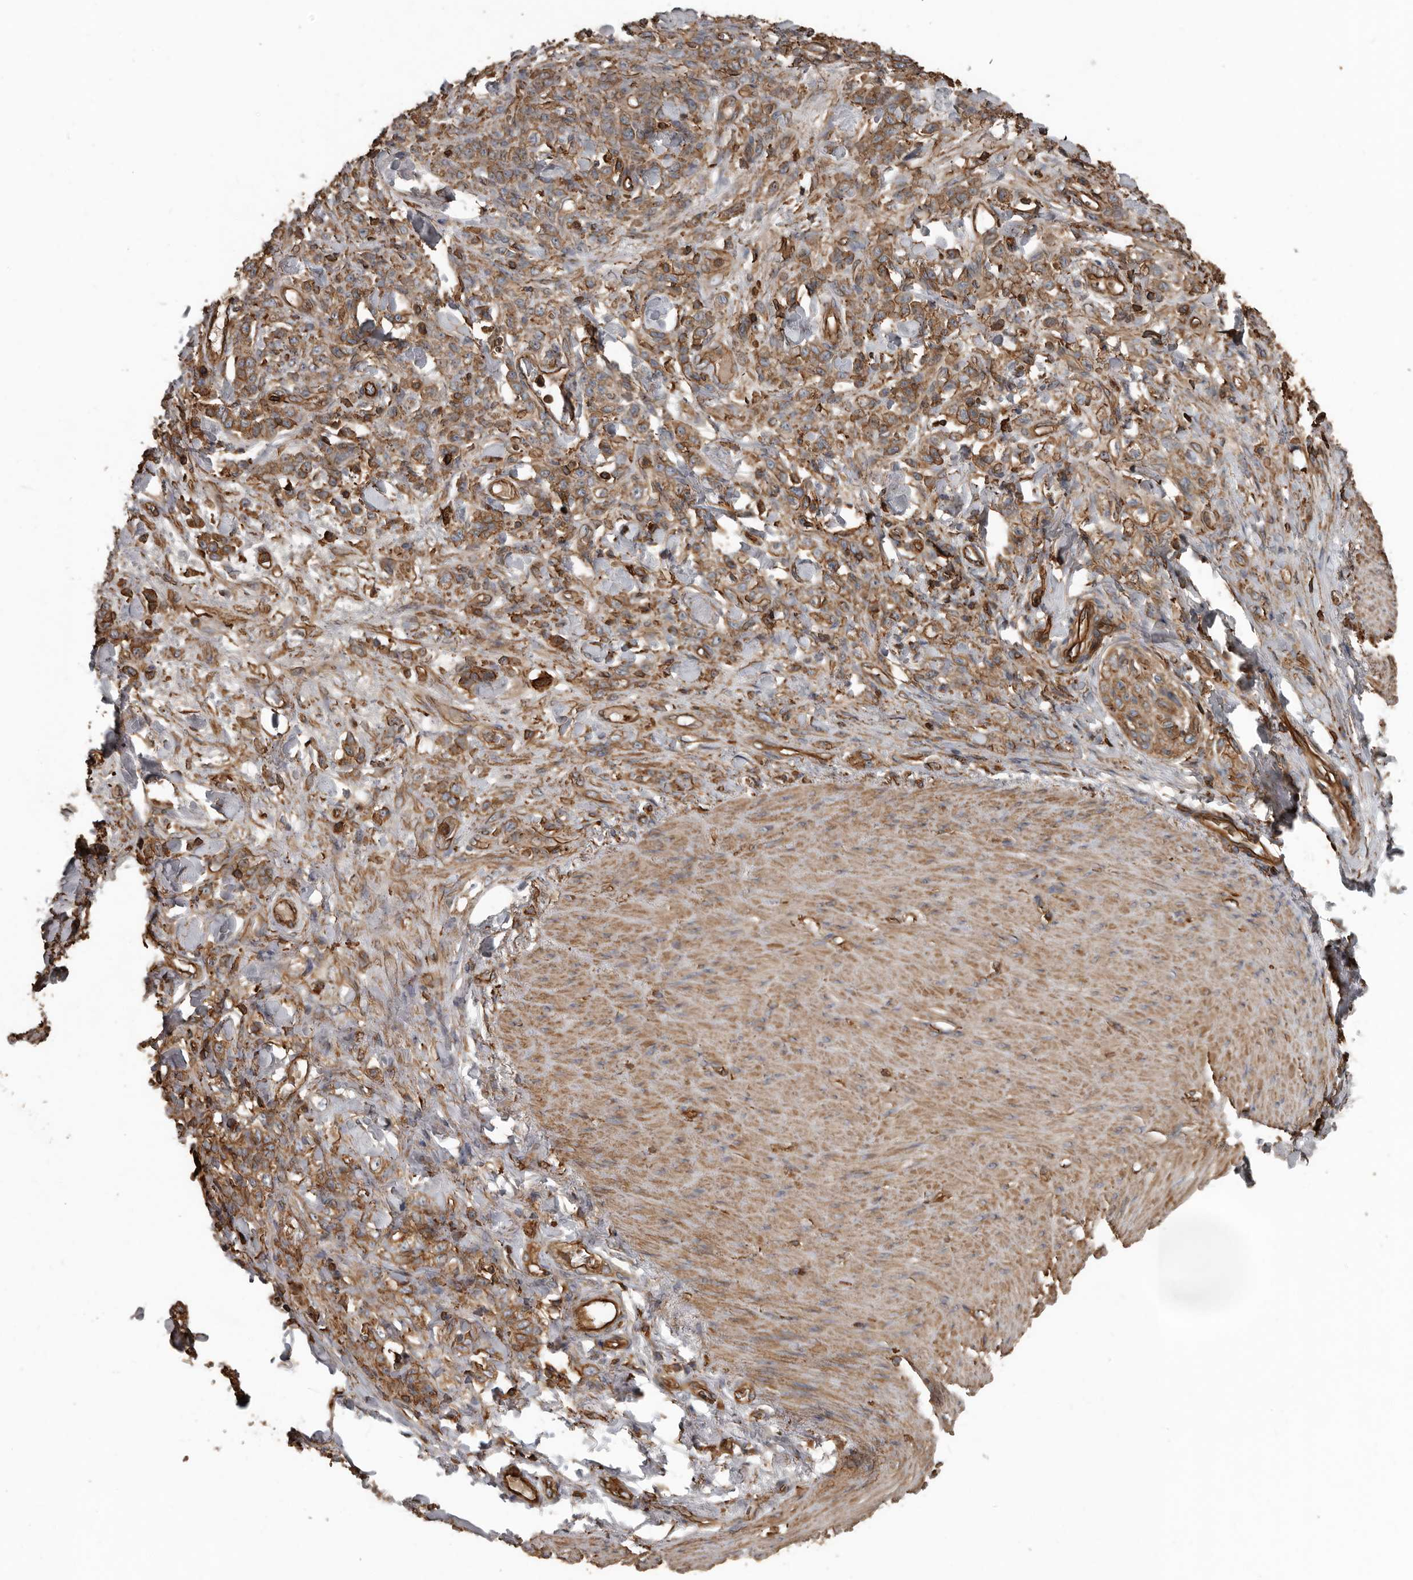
{"staining": {"intensity": "moderate", "quantity": ">75%", "location": "cytoplasmic/membranous"}, "tissue": "stomach cancer", "cell_type": "Tumor cells", "image_type": "cancer", "snomed": [{"axis": "morphology", "description": "Normal tissue, NOS"}, {"axis": "morphology", "description": "Adenocarcinoma, NOS"}, {"axis": "topography", "description": "Stomach"}], "caption": "Immunohistochemical staining of adenocarcinoma (stomach) displays medium levels of moderate cytoplasmic/membranous protein staining in about >75% of tumor cells.", "gene": "DENND6B", "patient": {"sex": "male", "age": 82}}